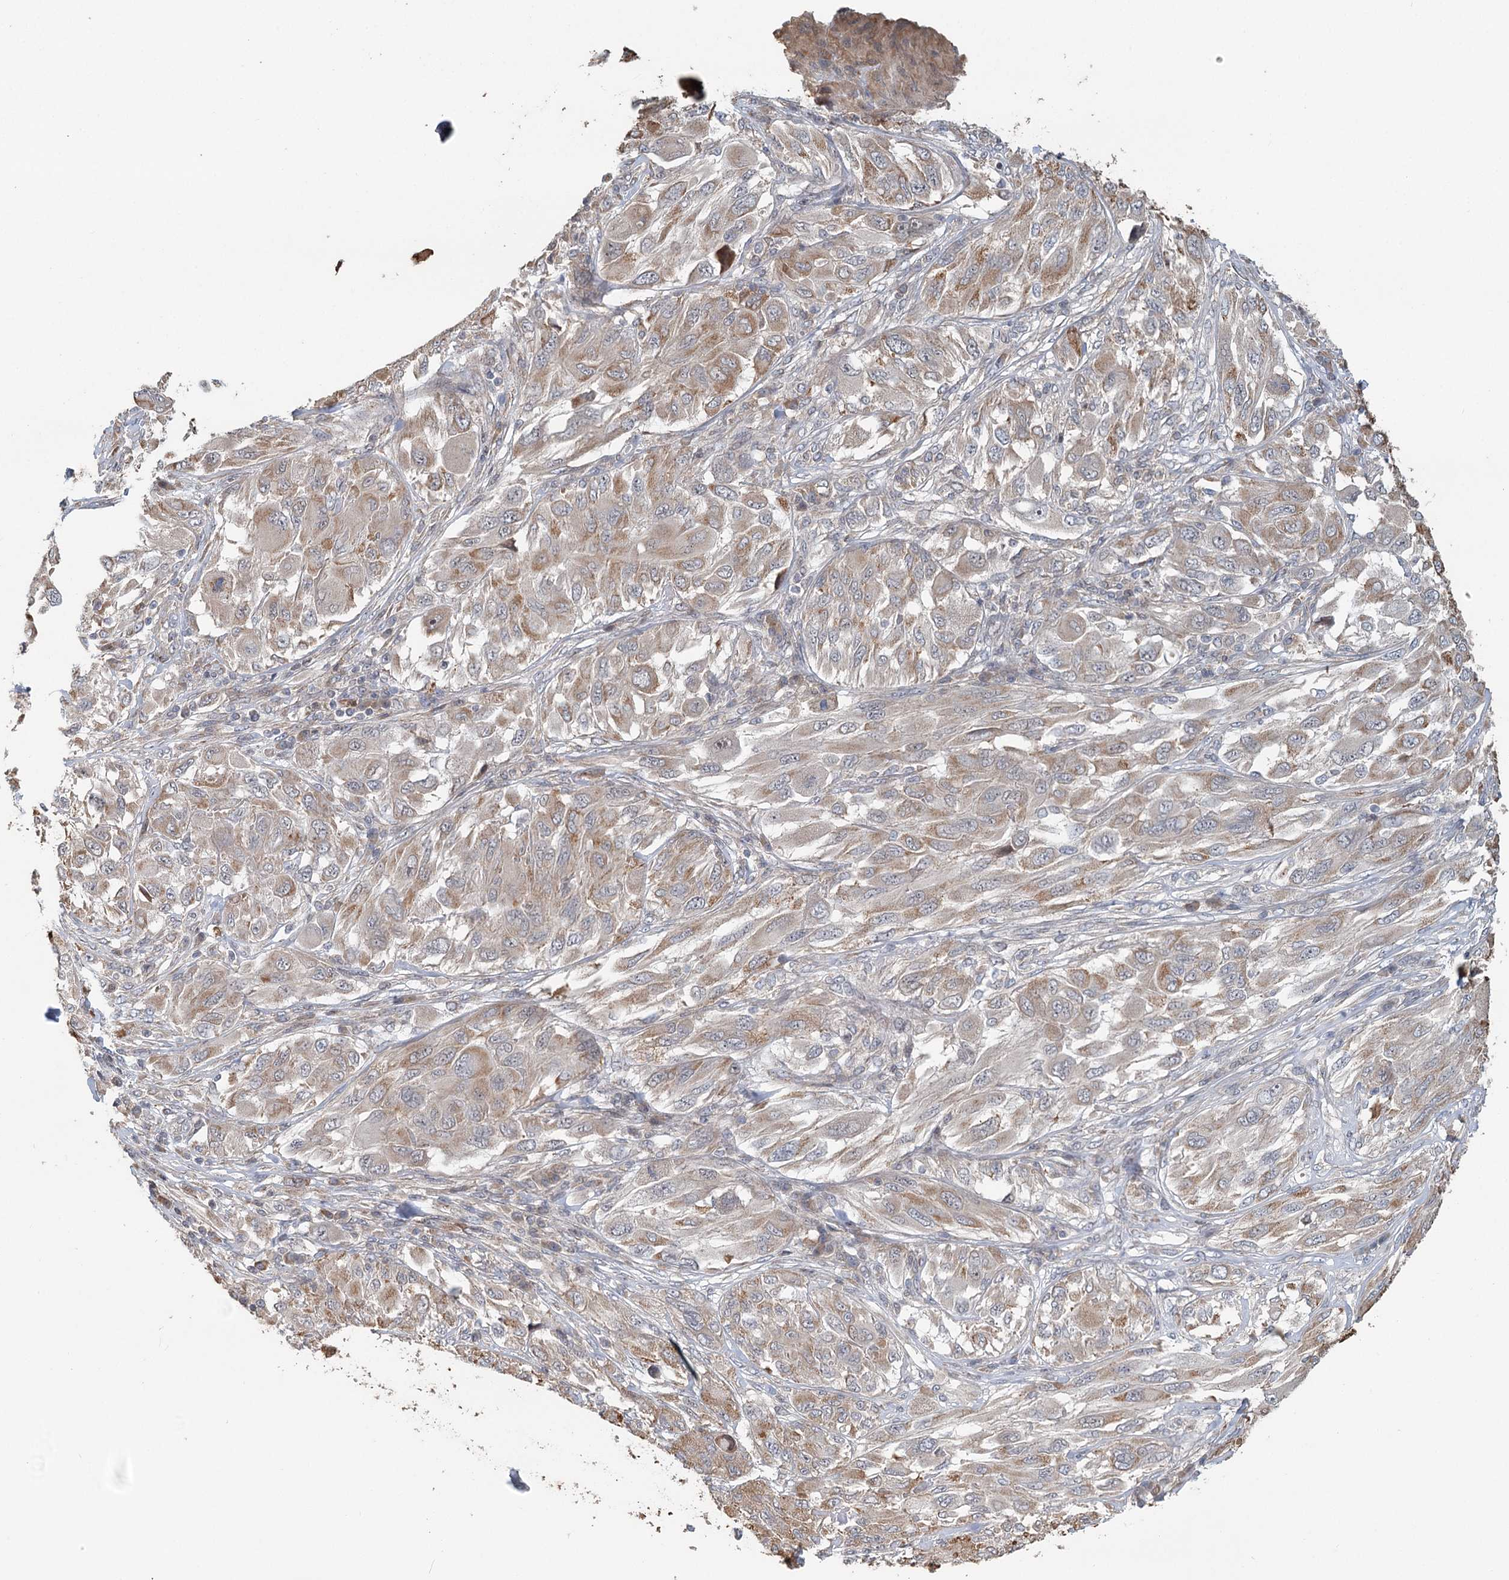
{"staining": {"intensity": "weak", "quantity": ">75%", "location": "cytoplasmic/membranous"}, "tissue": "melanoma", "cell_type": "Tumor cells", "image_type": "cancer", "snomed": [{"axis": "morphology", "description": "Malignant melanoma, NOS"}, {"axis": "topography", "description": "Skin"}], "caption": "Tumor cells display low levels of weak cytoplasmic/membranous expression in approximately >75% of cells in malignant melanoma.", "gene": "RNF111", "patient": {"sex": "female", "age": 91}}